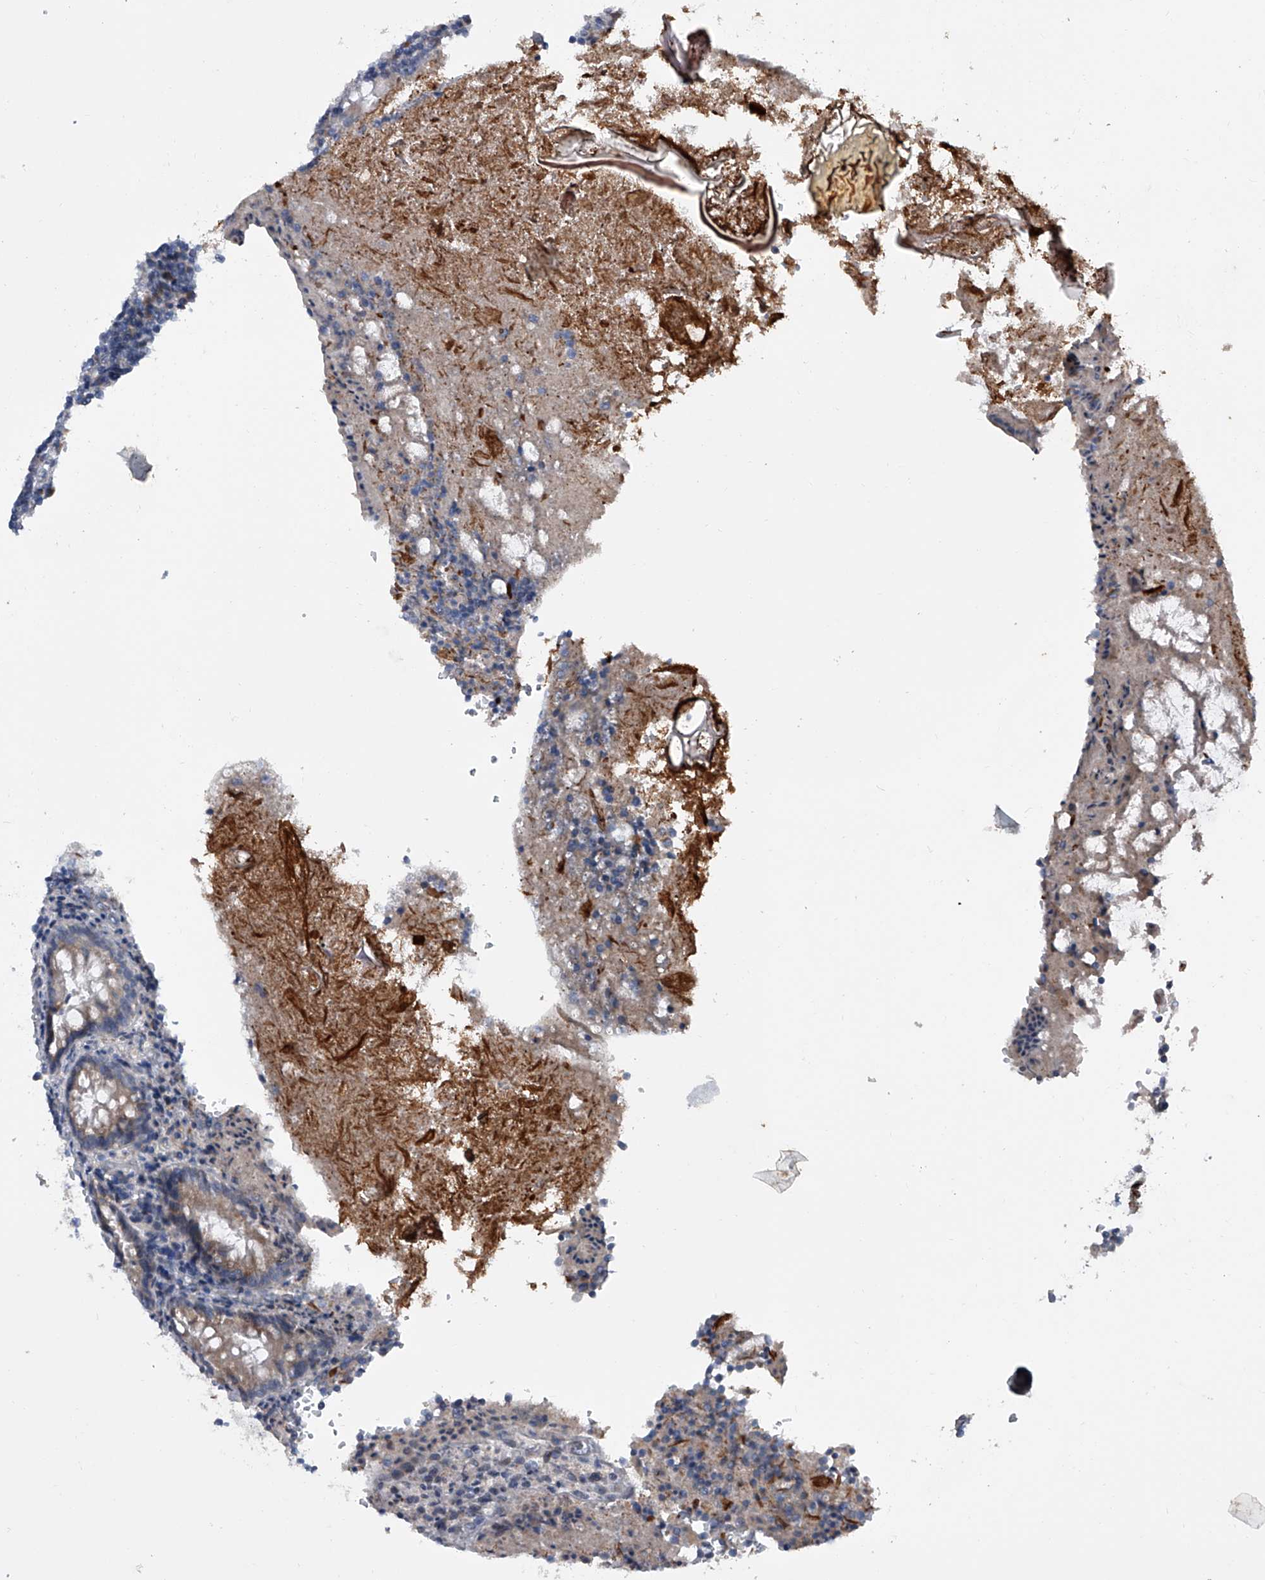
{"staining": {"intensity": "moderate", "quantity": "25%-75%", "location": "cytoplasmic/membranous"}, "tissue": "appendix", "cell_type": "Glandular cells", "image_type": "normal", "snomed": [{"axis": "morphology", "description": "Normal tissue, NOS"}, {"axis": "topography", "description": "Appendix"}], "caption": "A medium amount of moderate cytoplasmic/membranous expression is identified in about 25%-75% of glandular cells in normal appendix.", "gene": "DLGAP2", "patient": {"sex": "female", "age": 17}}